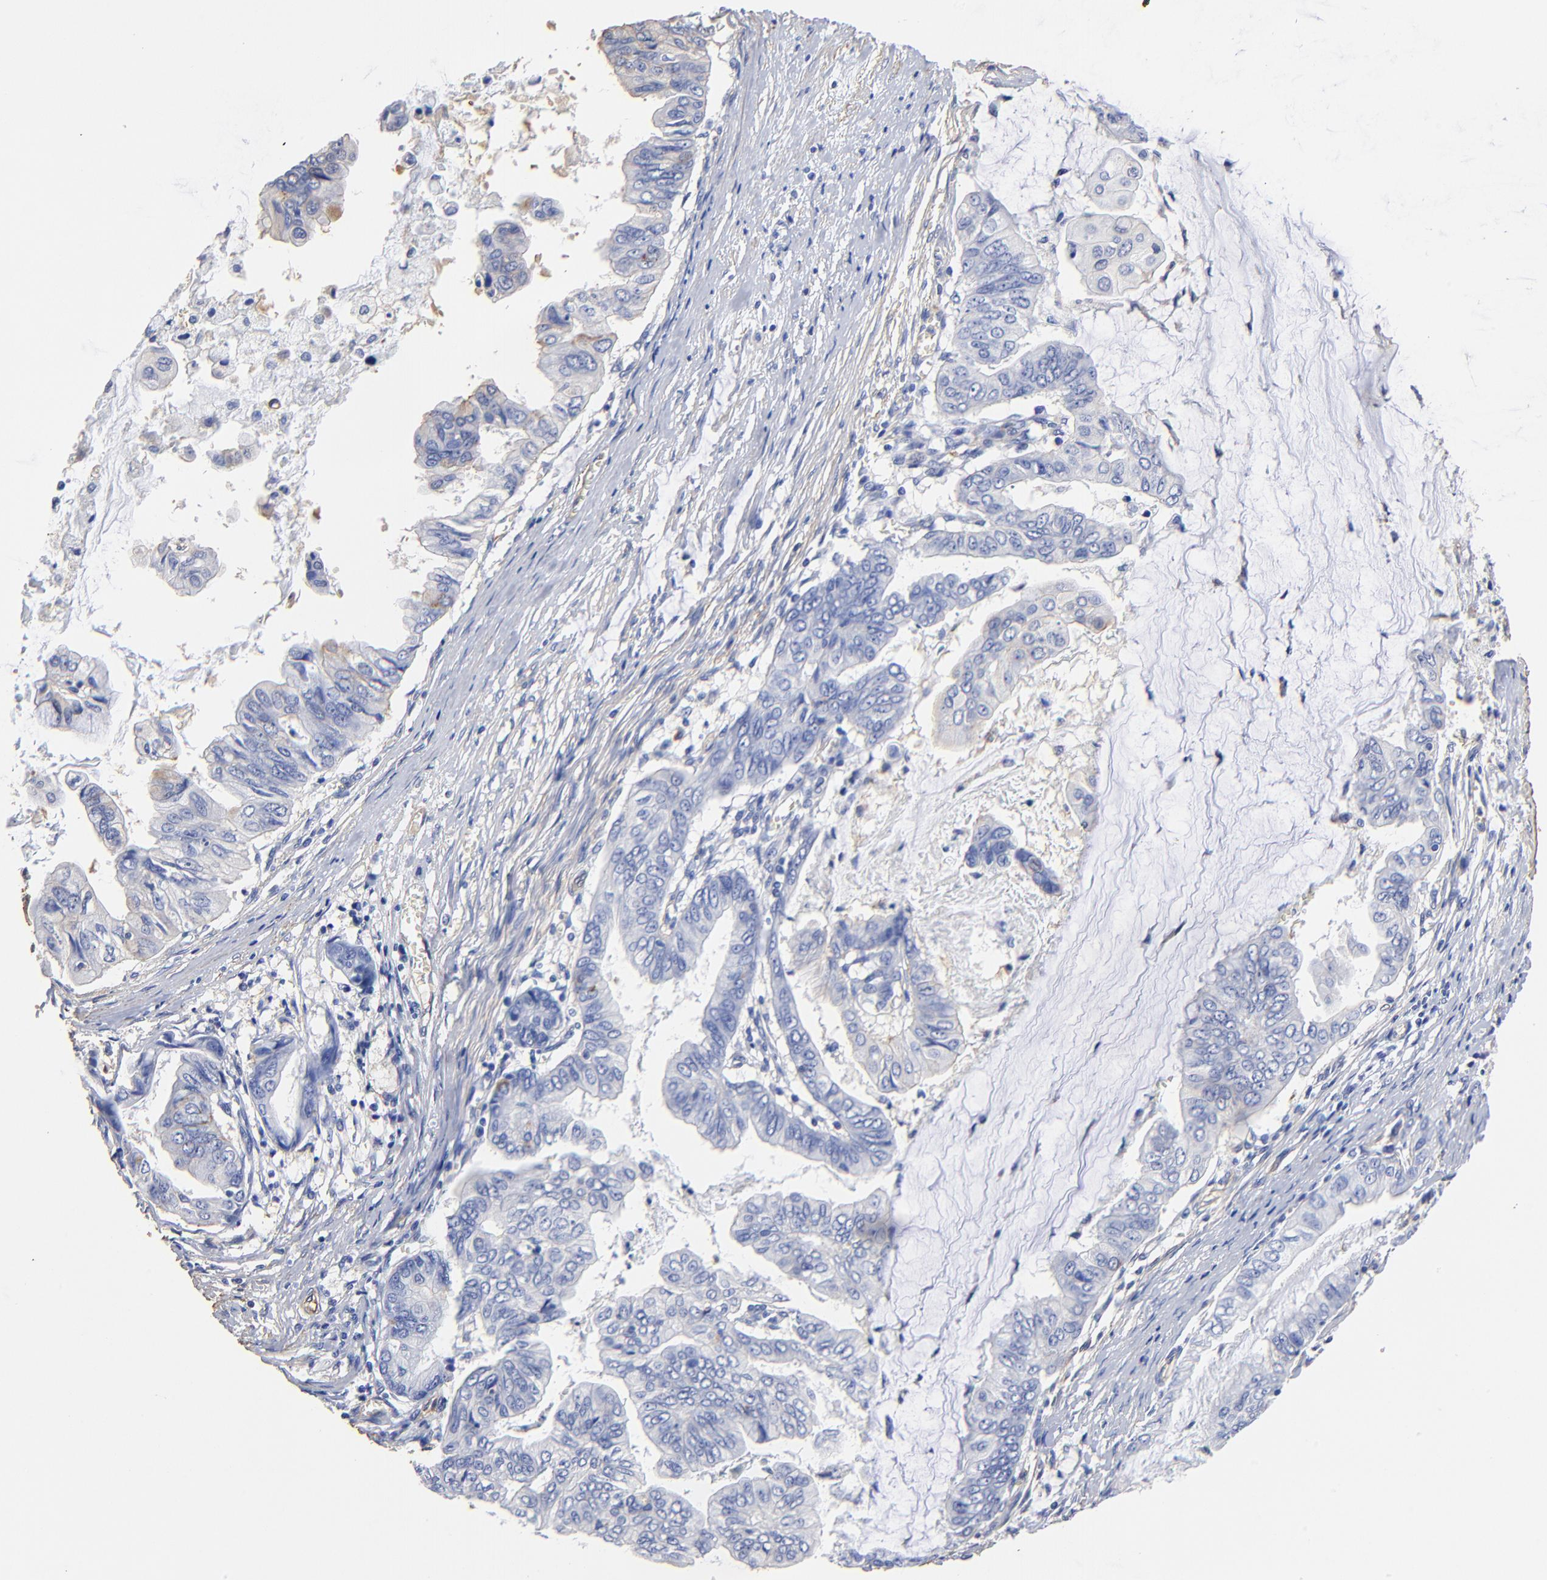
{"staining": {"intensity": "negative", "quantity": "none", "location": "none"}, "tissue": "stomach cancer", "cell_type": "Tumor cells", "image_type": "cancer", "snomed": [{"axis": "morphology", "description": "Adenocarcinoma, NOS"}, {"axis": "topography", "description": "Stomach, upper"}], "caption": "Tumor cells show no significant expression in stomach cancer.", "gene": "TAGLN2", "patient": {"sex": "male", "age": 80}}